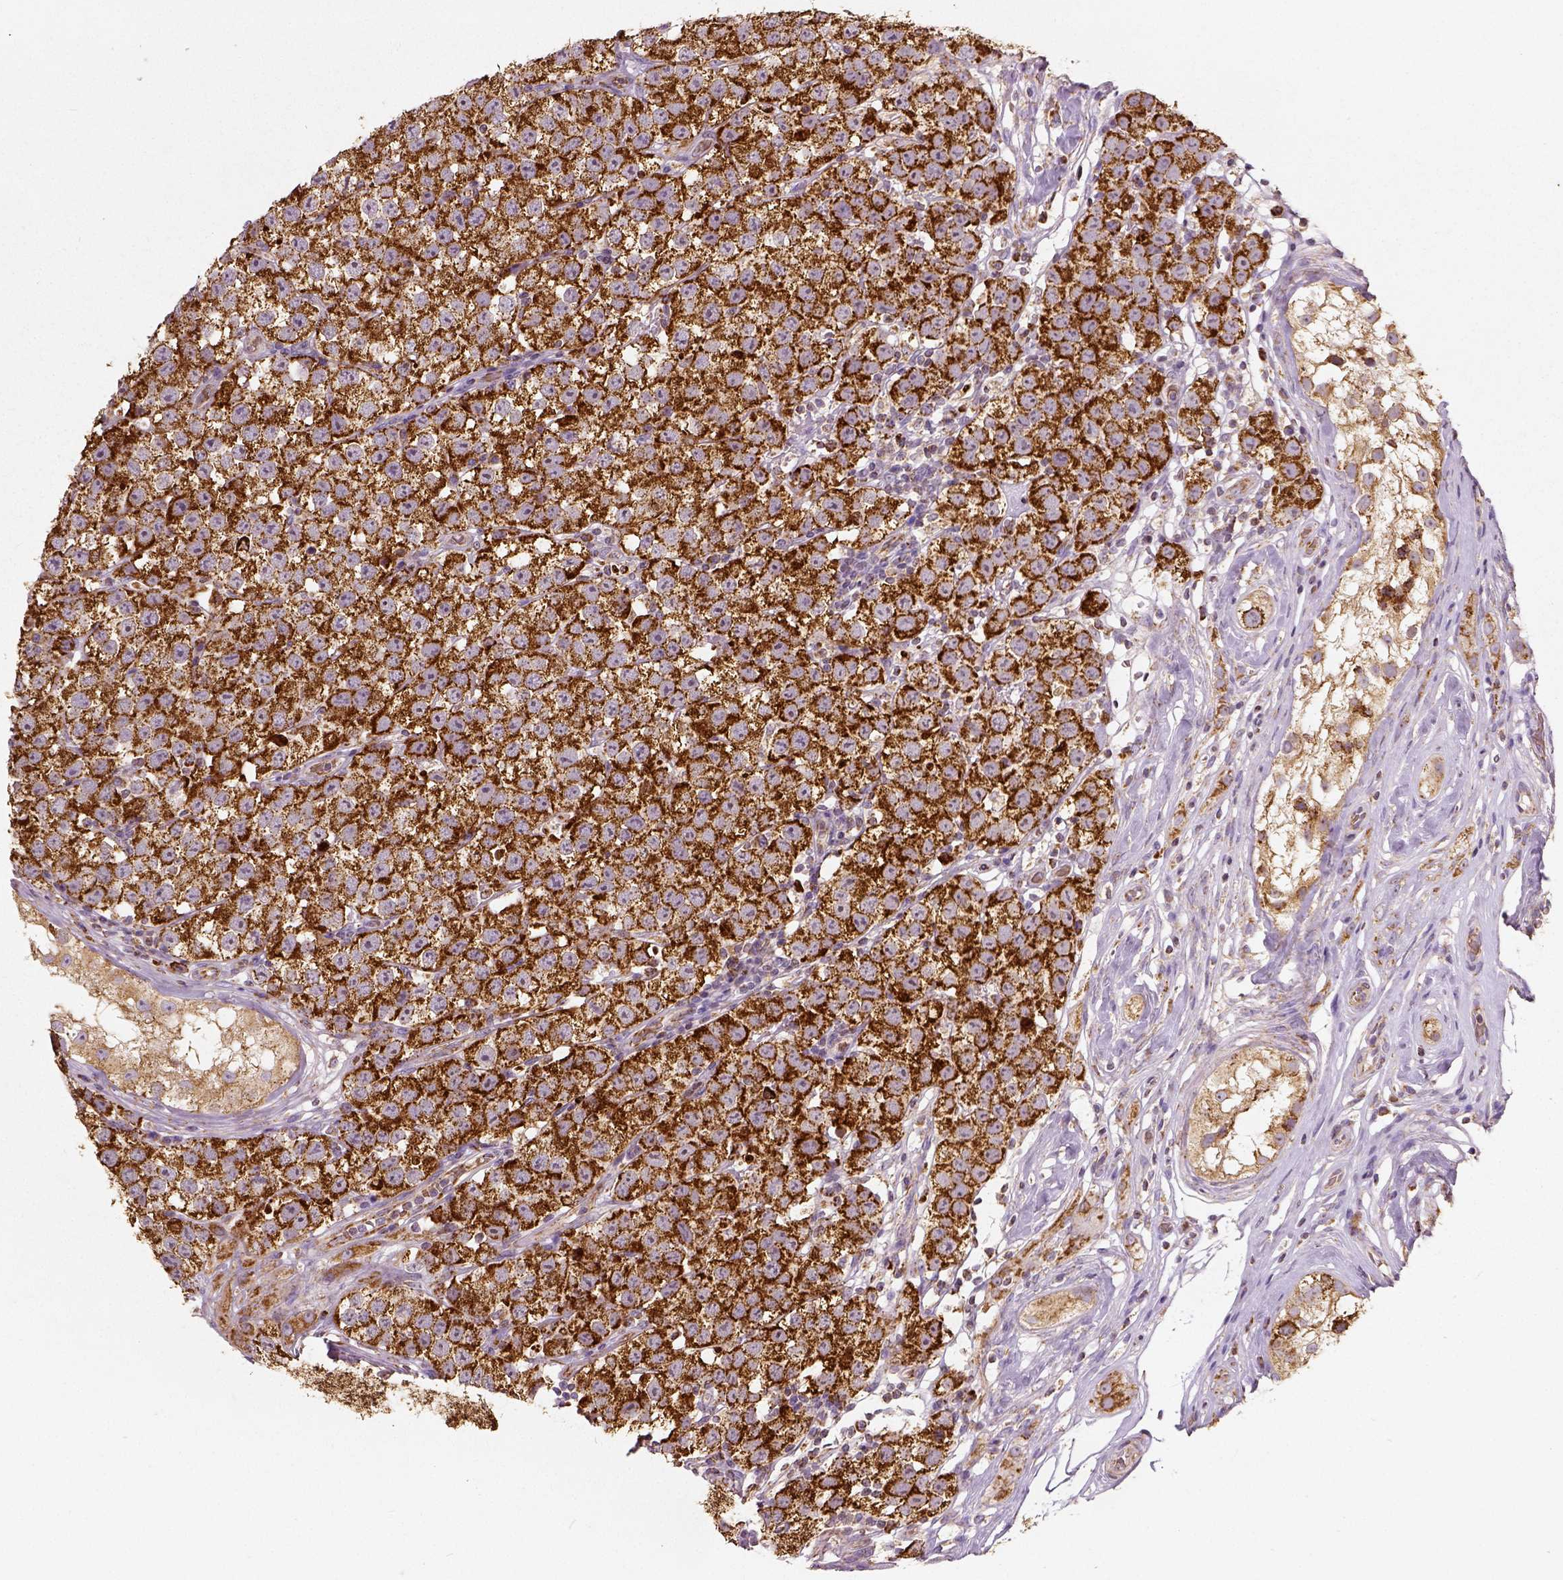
{"staining": {"intensity": "strong", "quantity": ">75%", "location": "cytoplasmic/membranous"}, "tissue": "testis cancer", "cell_type": "Tumor cells", "image_type": "cancer", "snomed": [{"axis": "morphology", "description": "Seminoma, NOS"}, {"axis": "topography", "description": "Testis"}], "caption": "This is an image of immunohistochemistry (IHC) staining of testis cancer (seminoma), which shows strong expression in the cytoplasmic/membranous of tumor cells.", "gene": "PGAM5", "patient": {"sex": "male", "age": 34}}